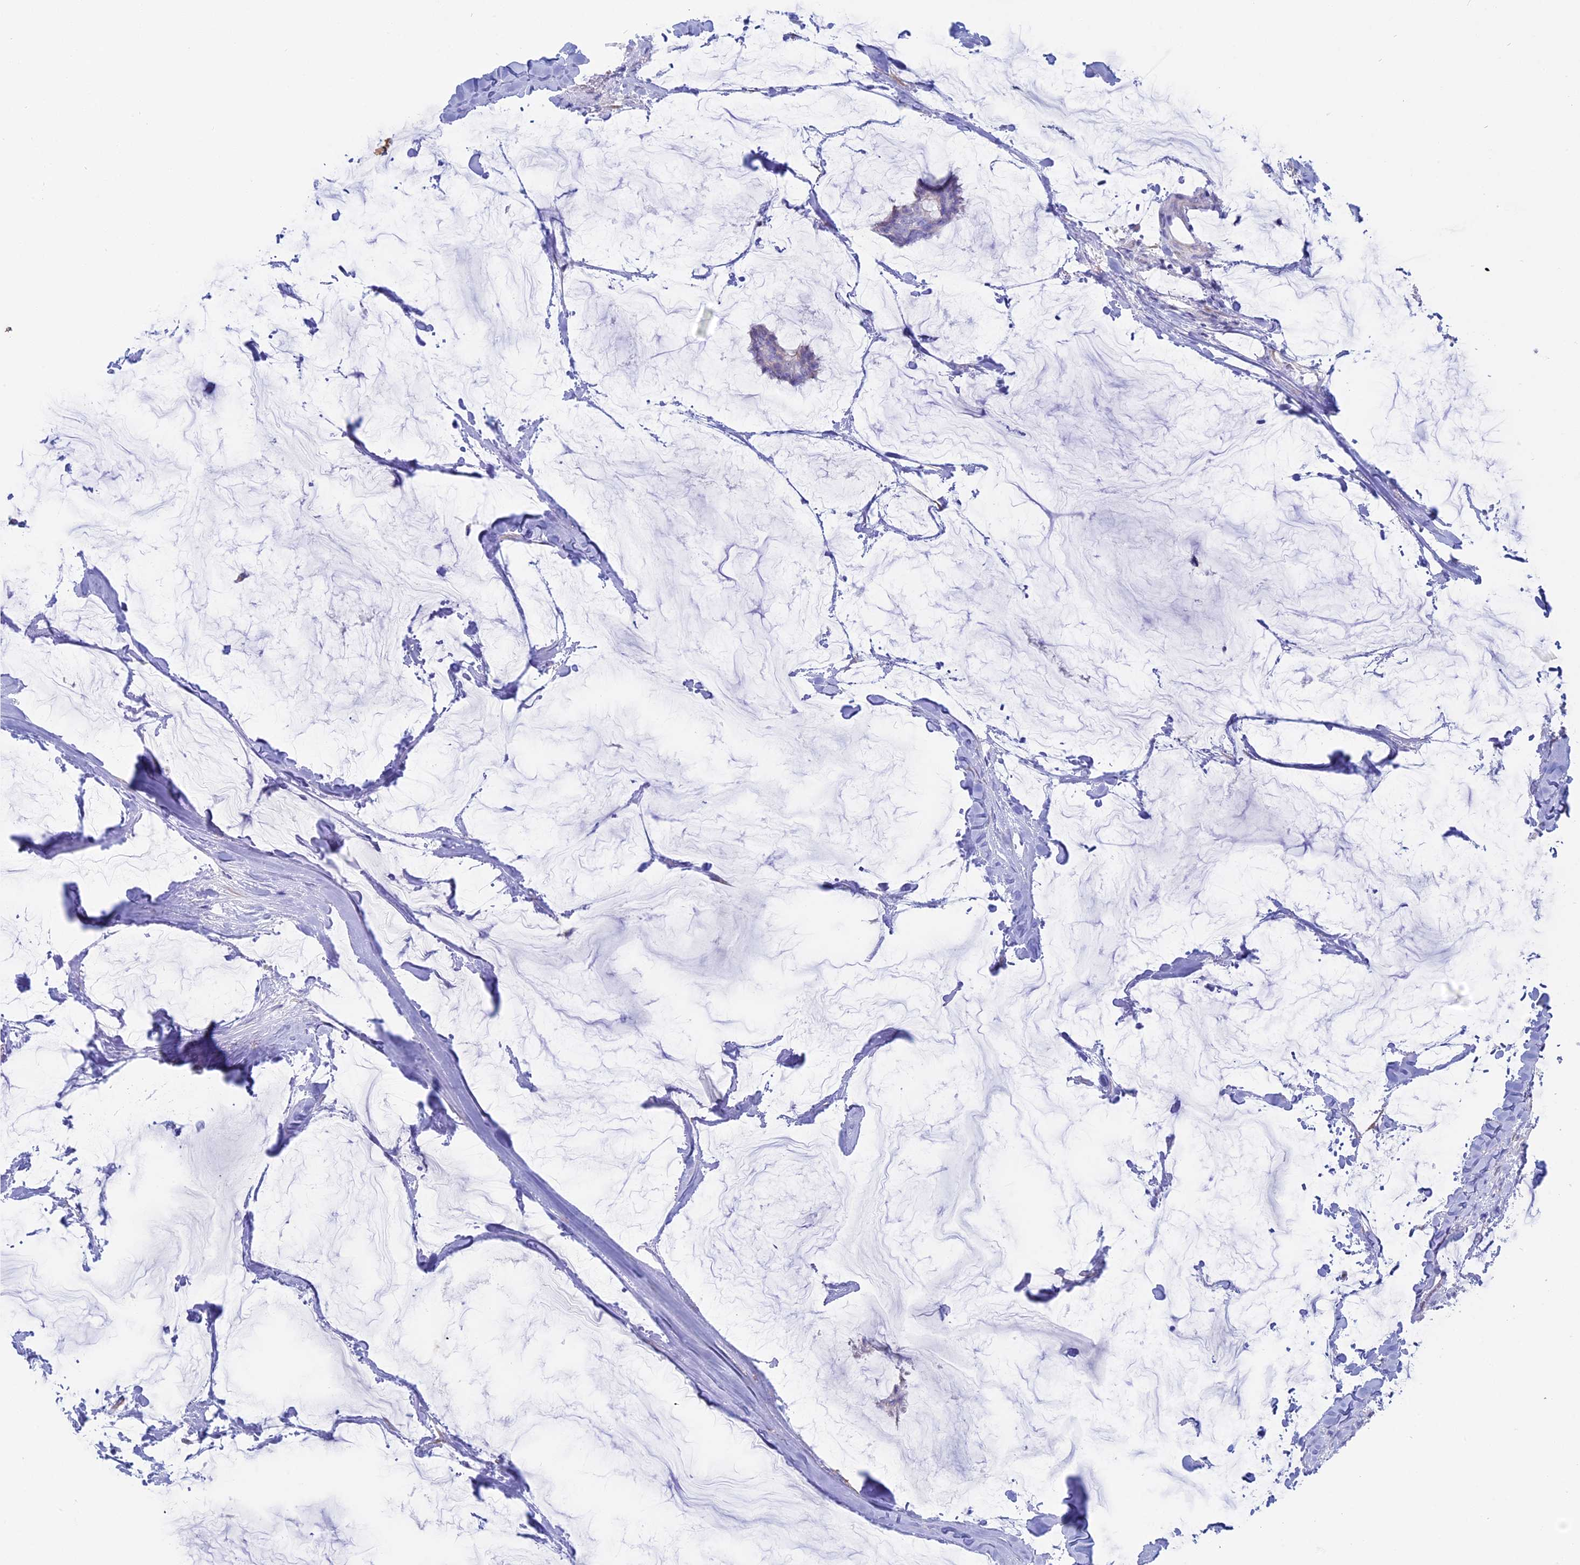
{"staining": {"intensity": "negative", "quantity": "none", "location": "none"}, "tissue": "breast cancer", "cell_type": "Tumor cells", "image_type": "cancer", "snomed": [{"axis": "morphology", "description": "Duct carcinoma"}, {"axis": "topography", "description": "Breast"}], "caption": "High magnification brightfield microscopy of infiltrating ductal carcinoma (breast) stained with DAB (3,3'-diaminobenzidine) (brown) and counterstained with hematoxylin (blue): tumor cells show no significant staining.", "gene": "OR2AE1", "patient": {"sex": "female", "age": 93}}